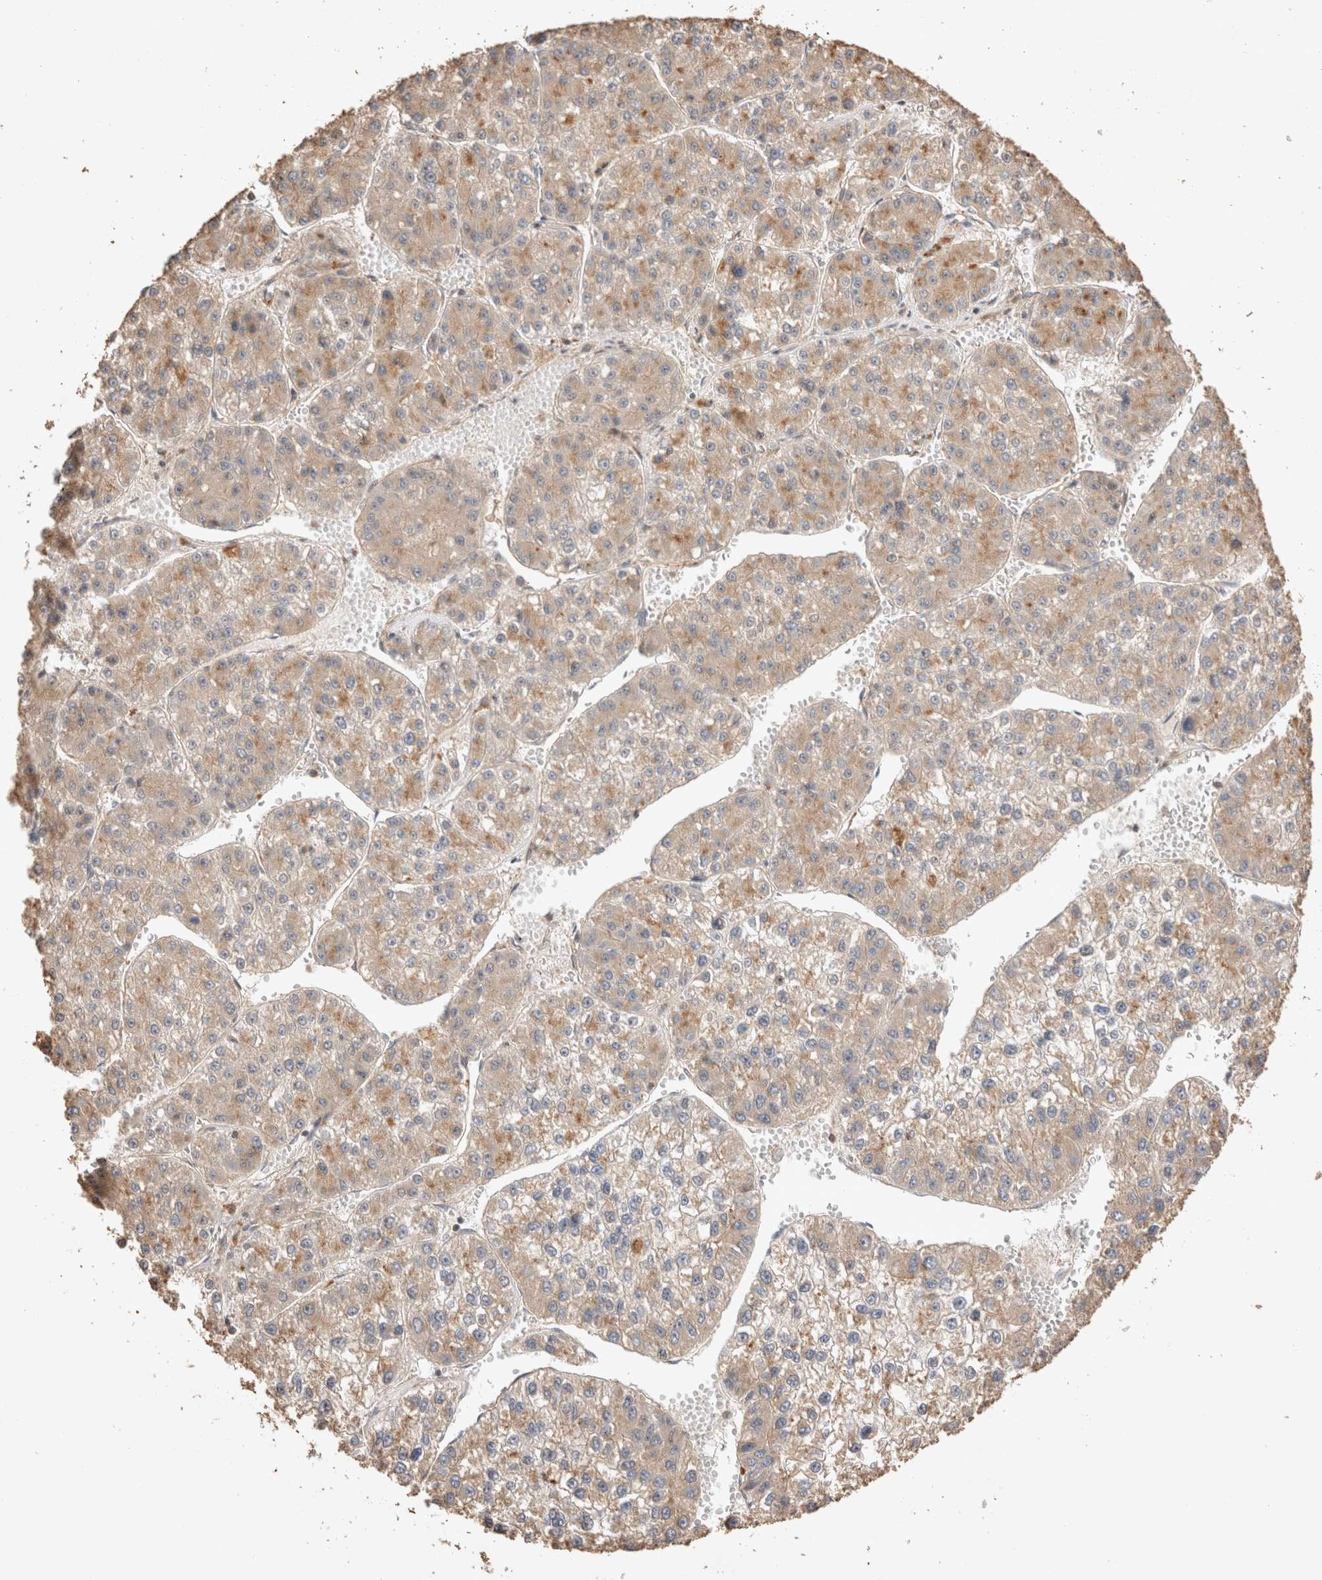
{"staining": {"intensity": "weak", "quantity": ">75%", "location": "cytoplasmic/membranous"}, "tissue": "liver cancer", "cell_type": "Tumor cells", "image_type": "cancer", "snomed": [{"axis": "morphology", "description": "Carcinoma, Hepatocellular, NOS"}, {"axis": "topography", "description": "Liver"}], "caption": "Liver hepatocellular carcinoma tissue exhibits weak cytoplasmic/membranous expression in about >75% of tumor cells Immunohistochemistry stains the protein of interest in brown and the nuclei are stained blue.", "gene": "VPS28", "patient": {"sex": "female", "age": 73}}